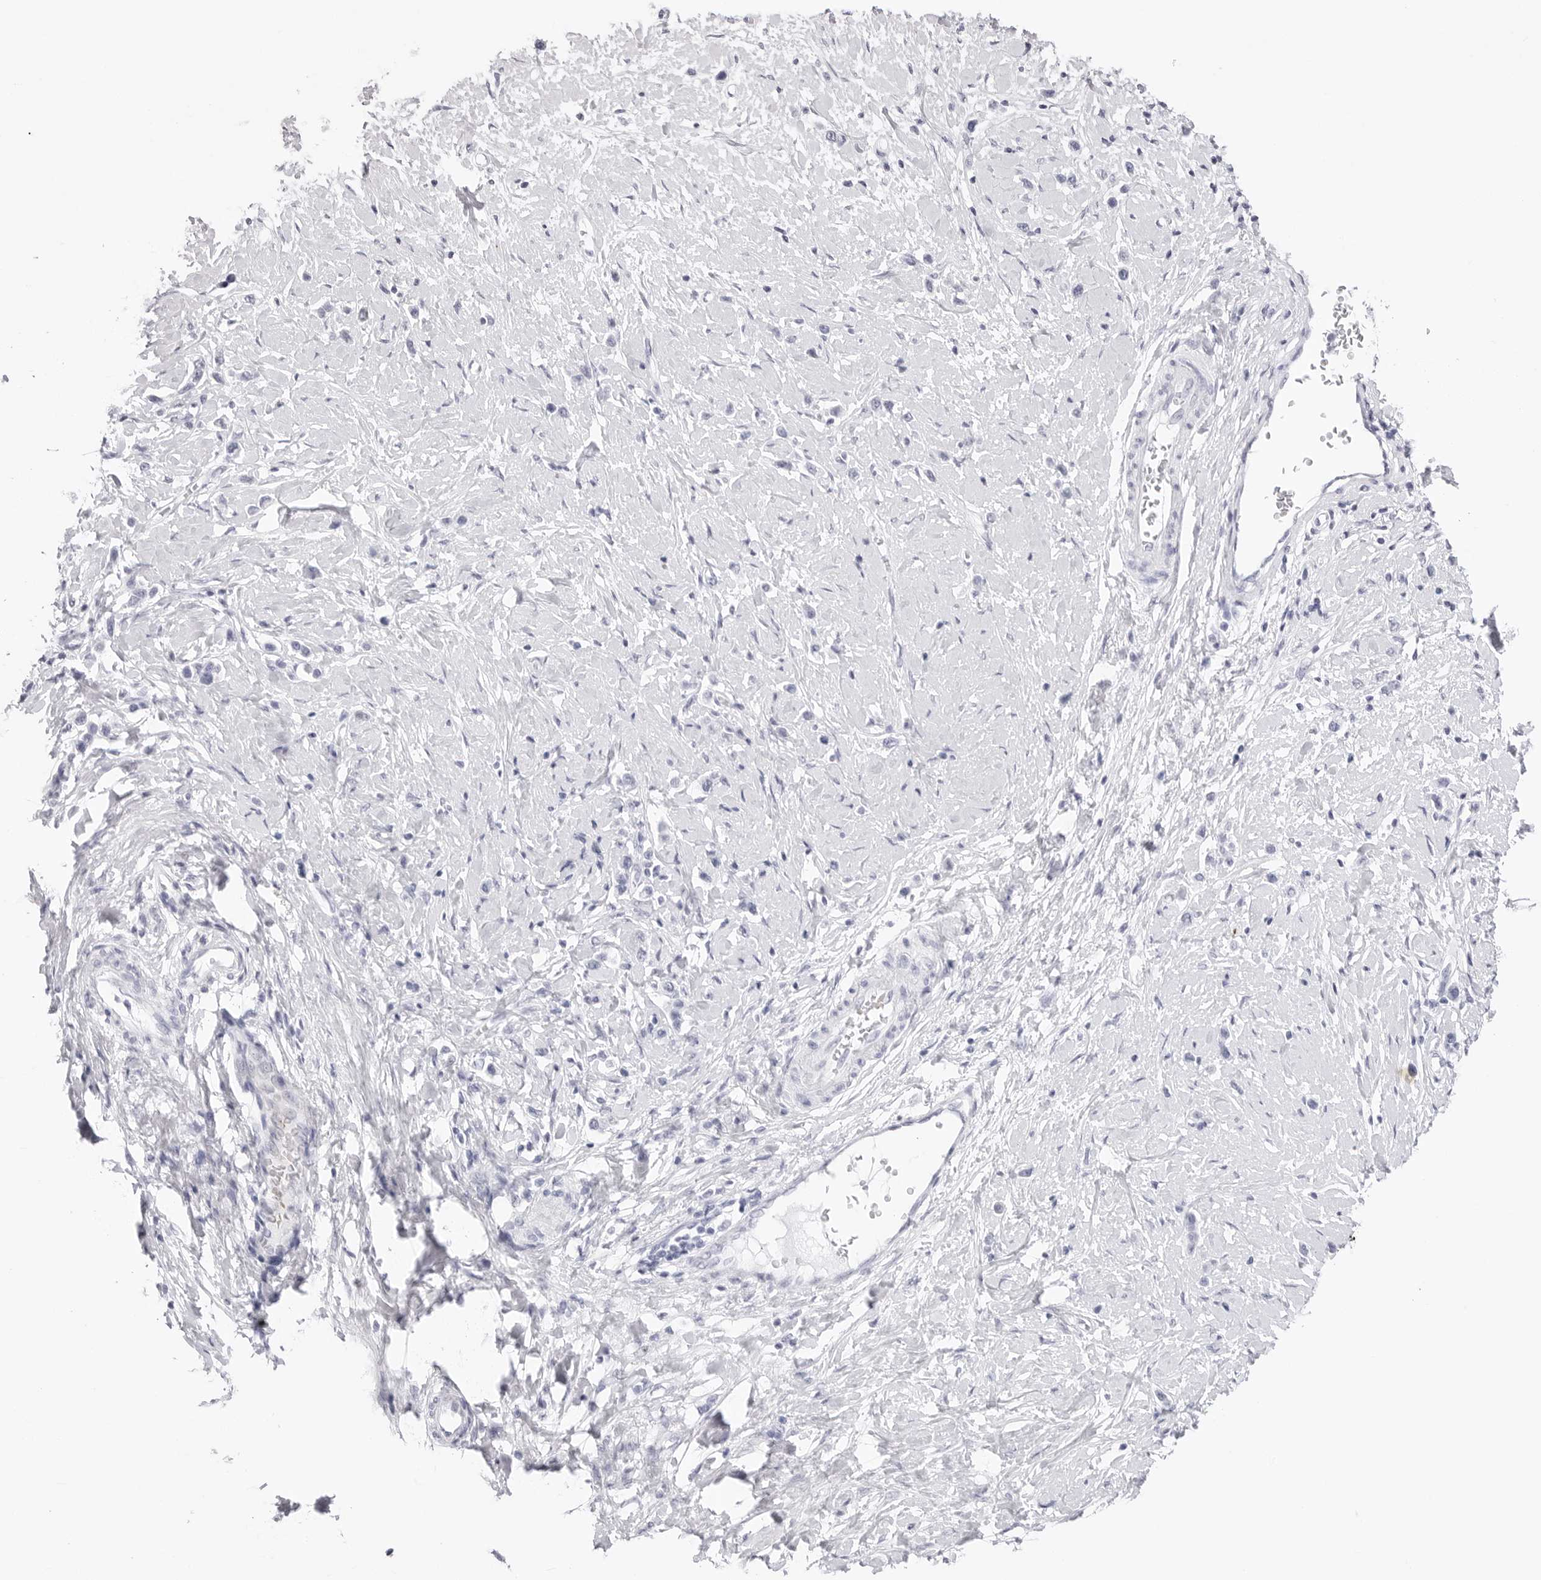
{"staining": {"intensity": "negative", "quantity": "none", "location": "none"}, "tissue": "stomach cancer", "cell_type": "Tumor cells", "image_type": "cancer", "snomed": [{"axis": "morphology", "description": "Adenocarcinoma, NOS"}, {"axis": "topography", "description": "Stomach"}], "caption": "Immunohistochemistry (IHC) image of human stomach adenocarcinoma stained for a protein (brown), which displays no expression in tumor cells.", "gene": "TSSK1B", "patient": {"sex": "female", "age": 65}}